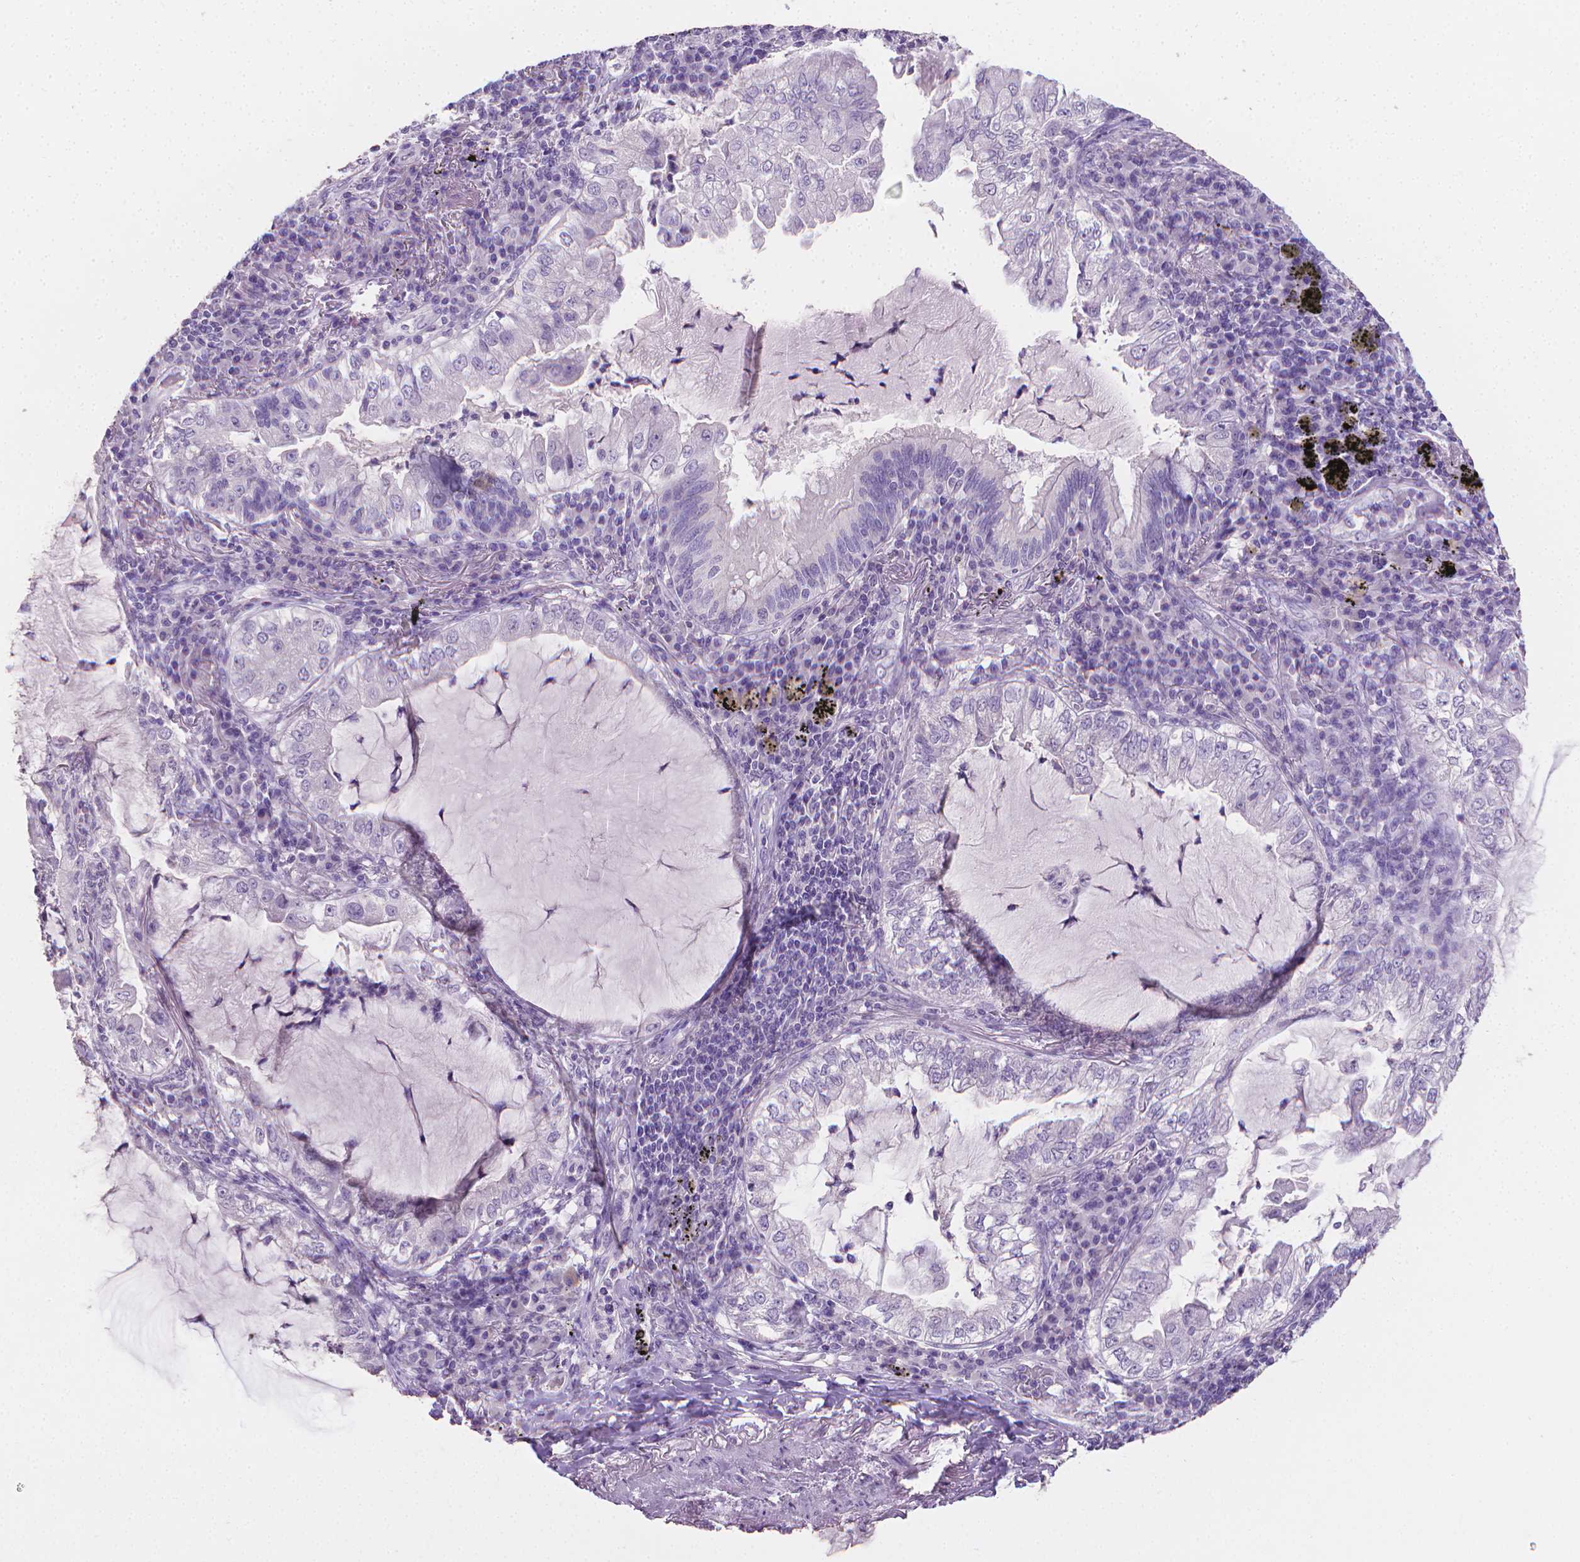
{"staining": {"intensity": "negative", "quantity": "none", "location": "none"}, "tissue": "lung cancer", "cell_type": "Tumor cells", "image_type": "cancer", "snomed": [{"axis": "morphology", "description": "Adenocarcinoma, NOS"}, {"axis": "topography", "description": "Lung"}], "caption": "Protein analysis of adenocarcinoma (lung) reveals no significant positivity in tumor cells.", "gene": "TNNI2", "patient": {"sex": "female", "age": 73}}